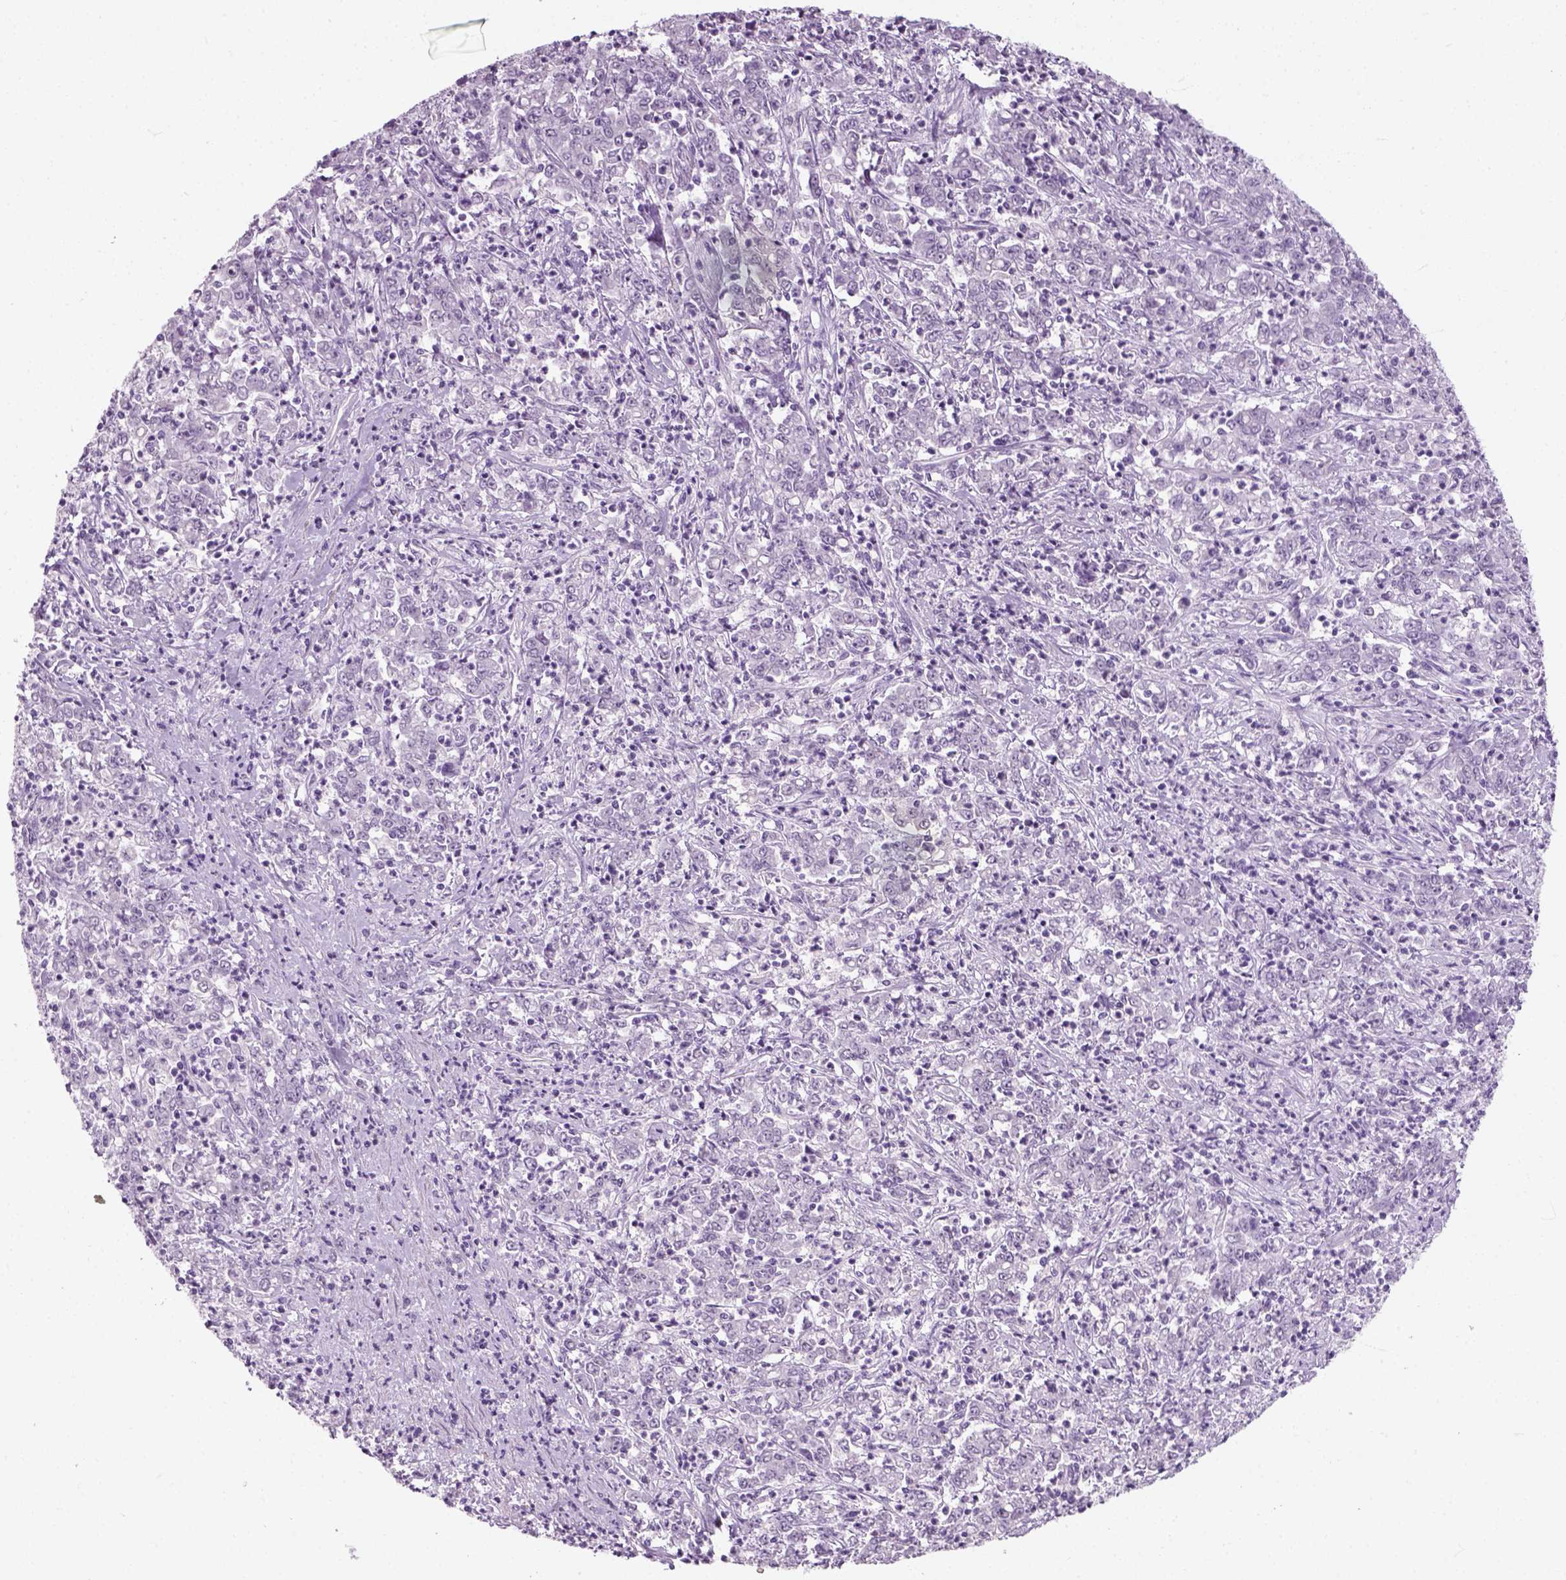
{"staining": {"intensity": "negative", "quantity": "none", "location": "none"}, "tissue": "stomach cancer", "cell_type": "Tumor cells", "image_type": "cancer", "snomed": [{"axis": "morphology", "description": "Adenocarcinoma, NOS"}, {"axis": "topography", "description": "Stomach, lower"}], "caption": "Histopathology image shows no protein staining in tumor cells of stomach cancer tissue.", "gene": "ZNF865", "patient": {"sex": "female", "age": 71}}